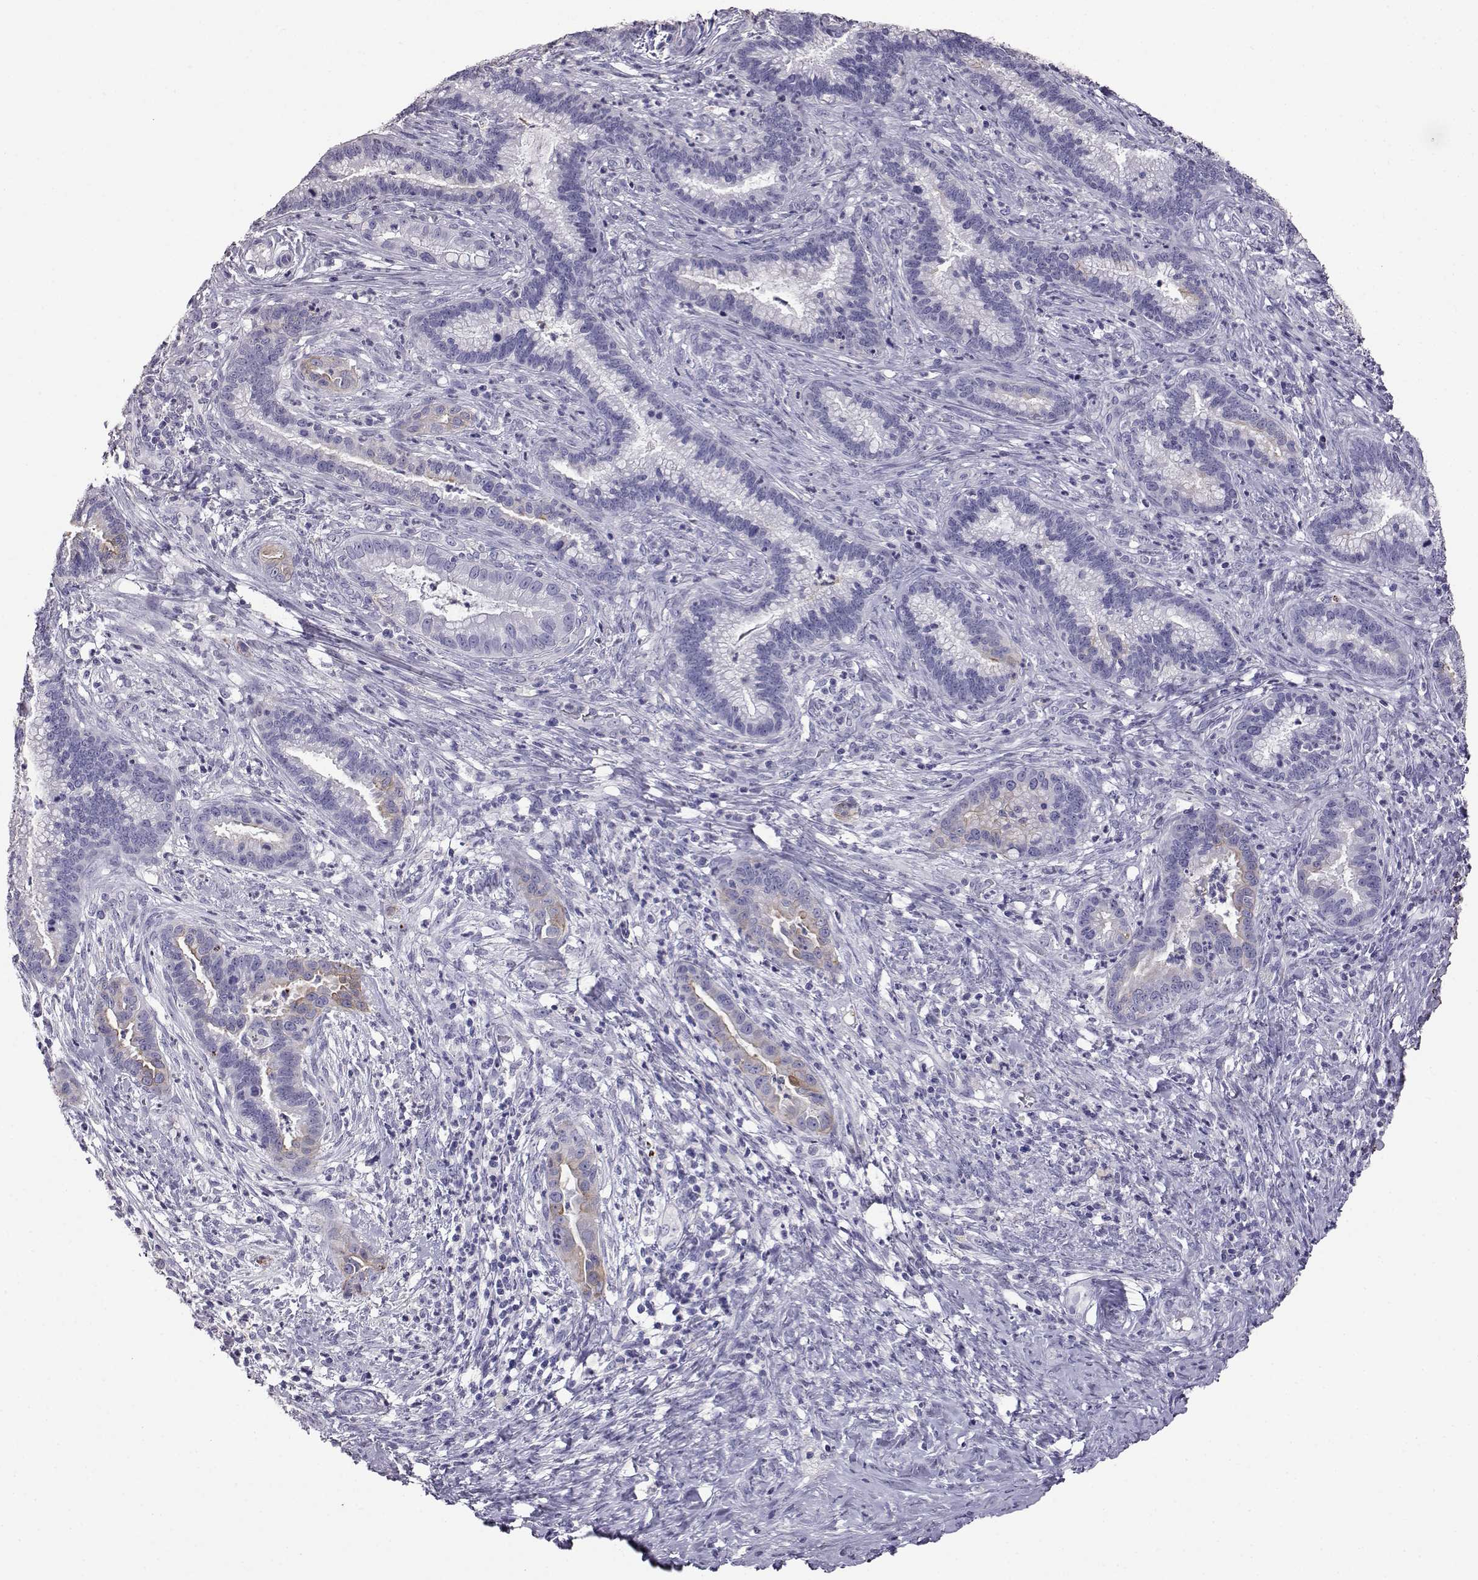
{"staining": {"intensity": "negative", "quantity": "none", "location": "none"}, "tissue": "cervical cancer", "cell_type": "Tumor cells", "image_type": "cancer", "snomed": [{"axis": "morphology", "description": "Adenocarcinoma, NOS"}, {"axis": "topography", "description": "Cervix"}], "caption": "Tumor cells show no significant positivity in cervical cancer. Nuclei are stained in blue.", "gene": "AKR1B1", "patient": {"sex": "female", "age": 45}}